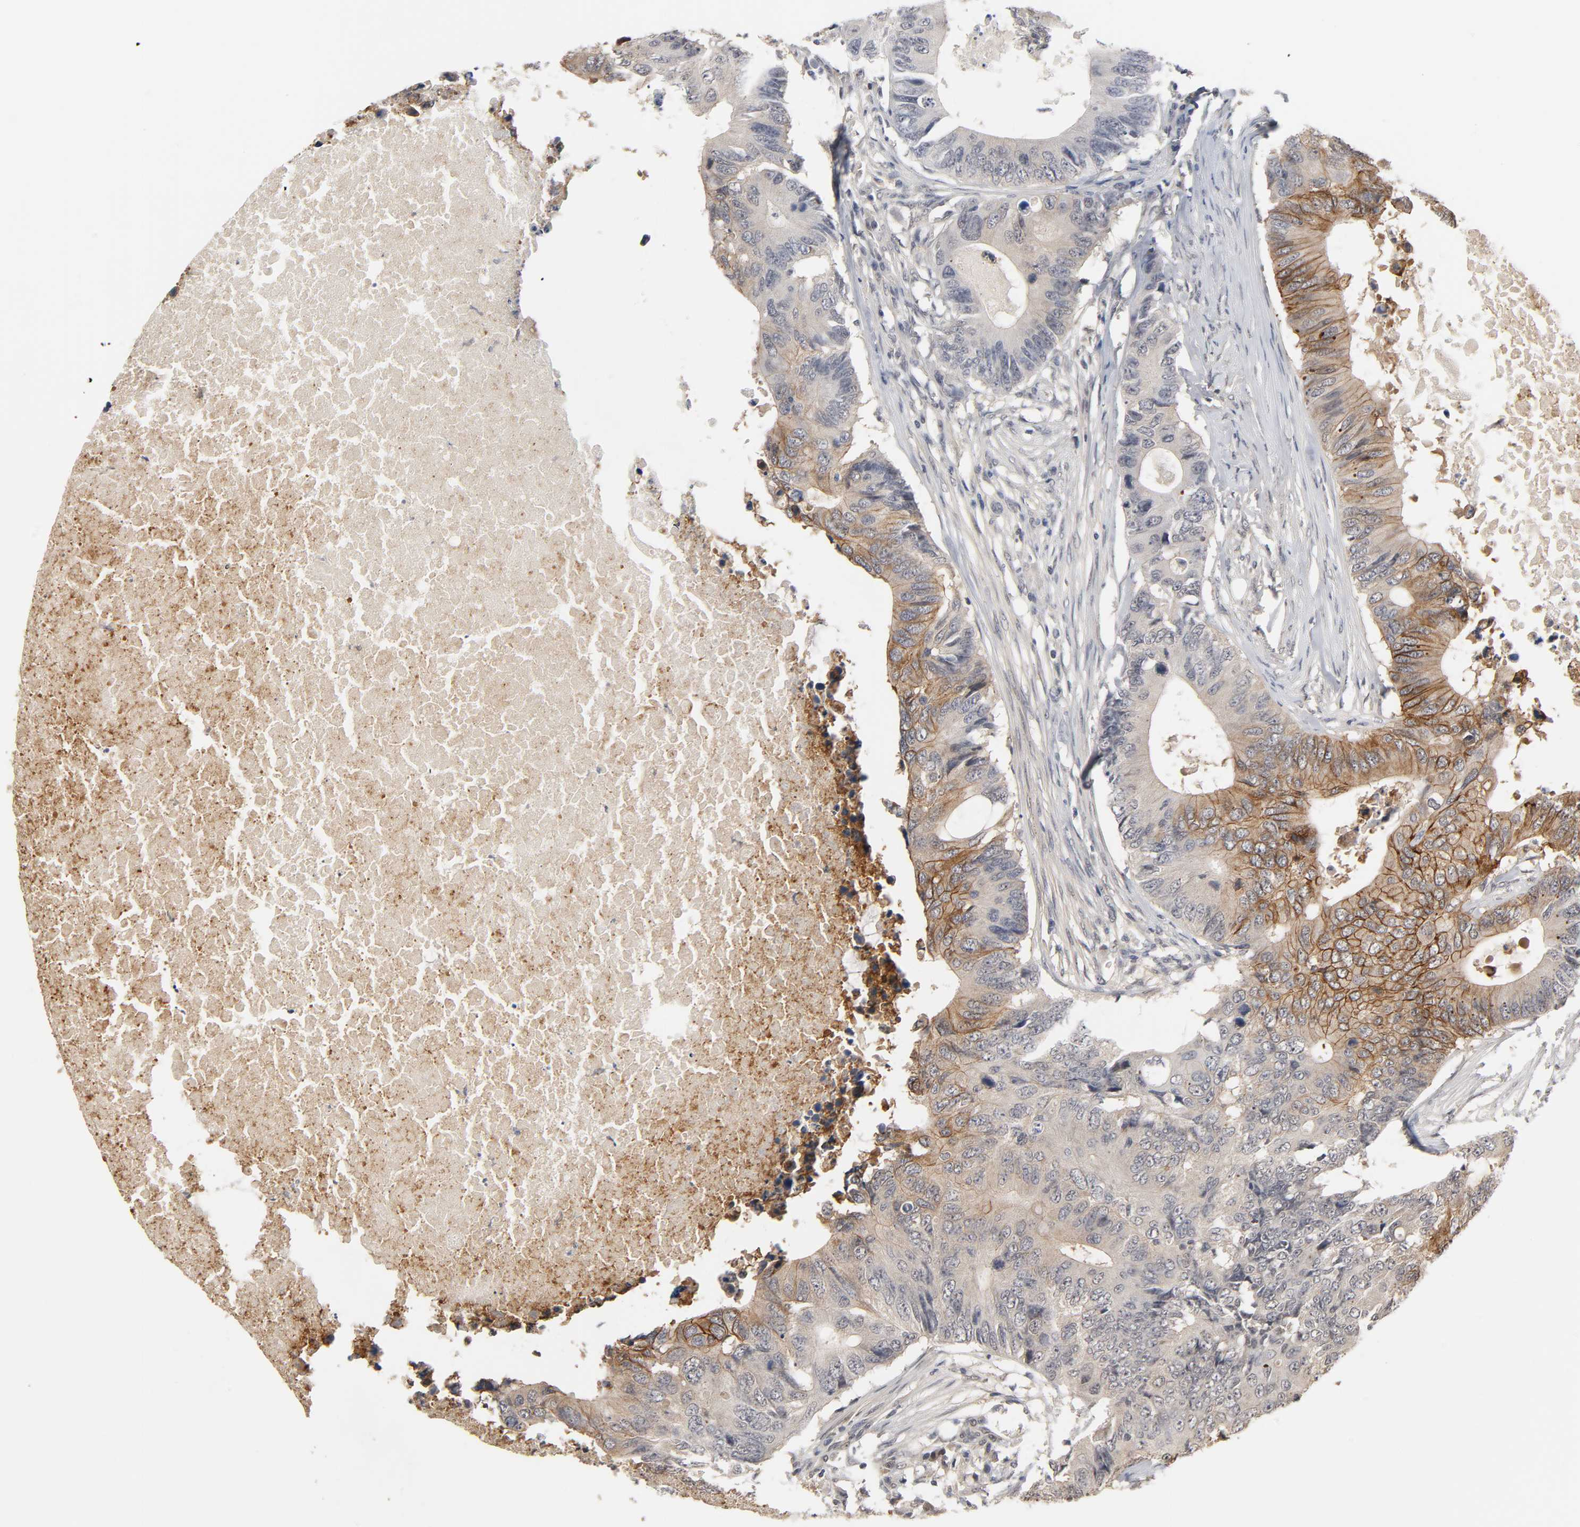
{"staining": {"intensity": "moderate", "quantity": "25%-75%", "location": "cytoplasmic/membranous"}, "tissue": "colorectal cancer", "cell_type": "Tumor cells", "image_type": "cancer", "snomed": [{"axis": "morphology", "description": "Adenocarcinoma, NOS"}, {"axis": "topography", "description": "Colon"}], "caption": "A high-resolution photomicrograph shows IHC staining of colorectal cancer (adenocarcinoma), which reveals moderate cytoplasmic/membranous positivity in about 25%-75% of tumor cells. The protein is shown in brown color, while the nuclei are stained blue.", "gene": "HTR1E", "patient": {"sex": "male", "age": 71}}